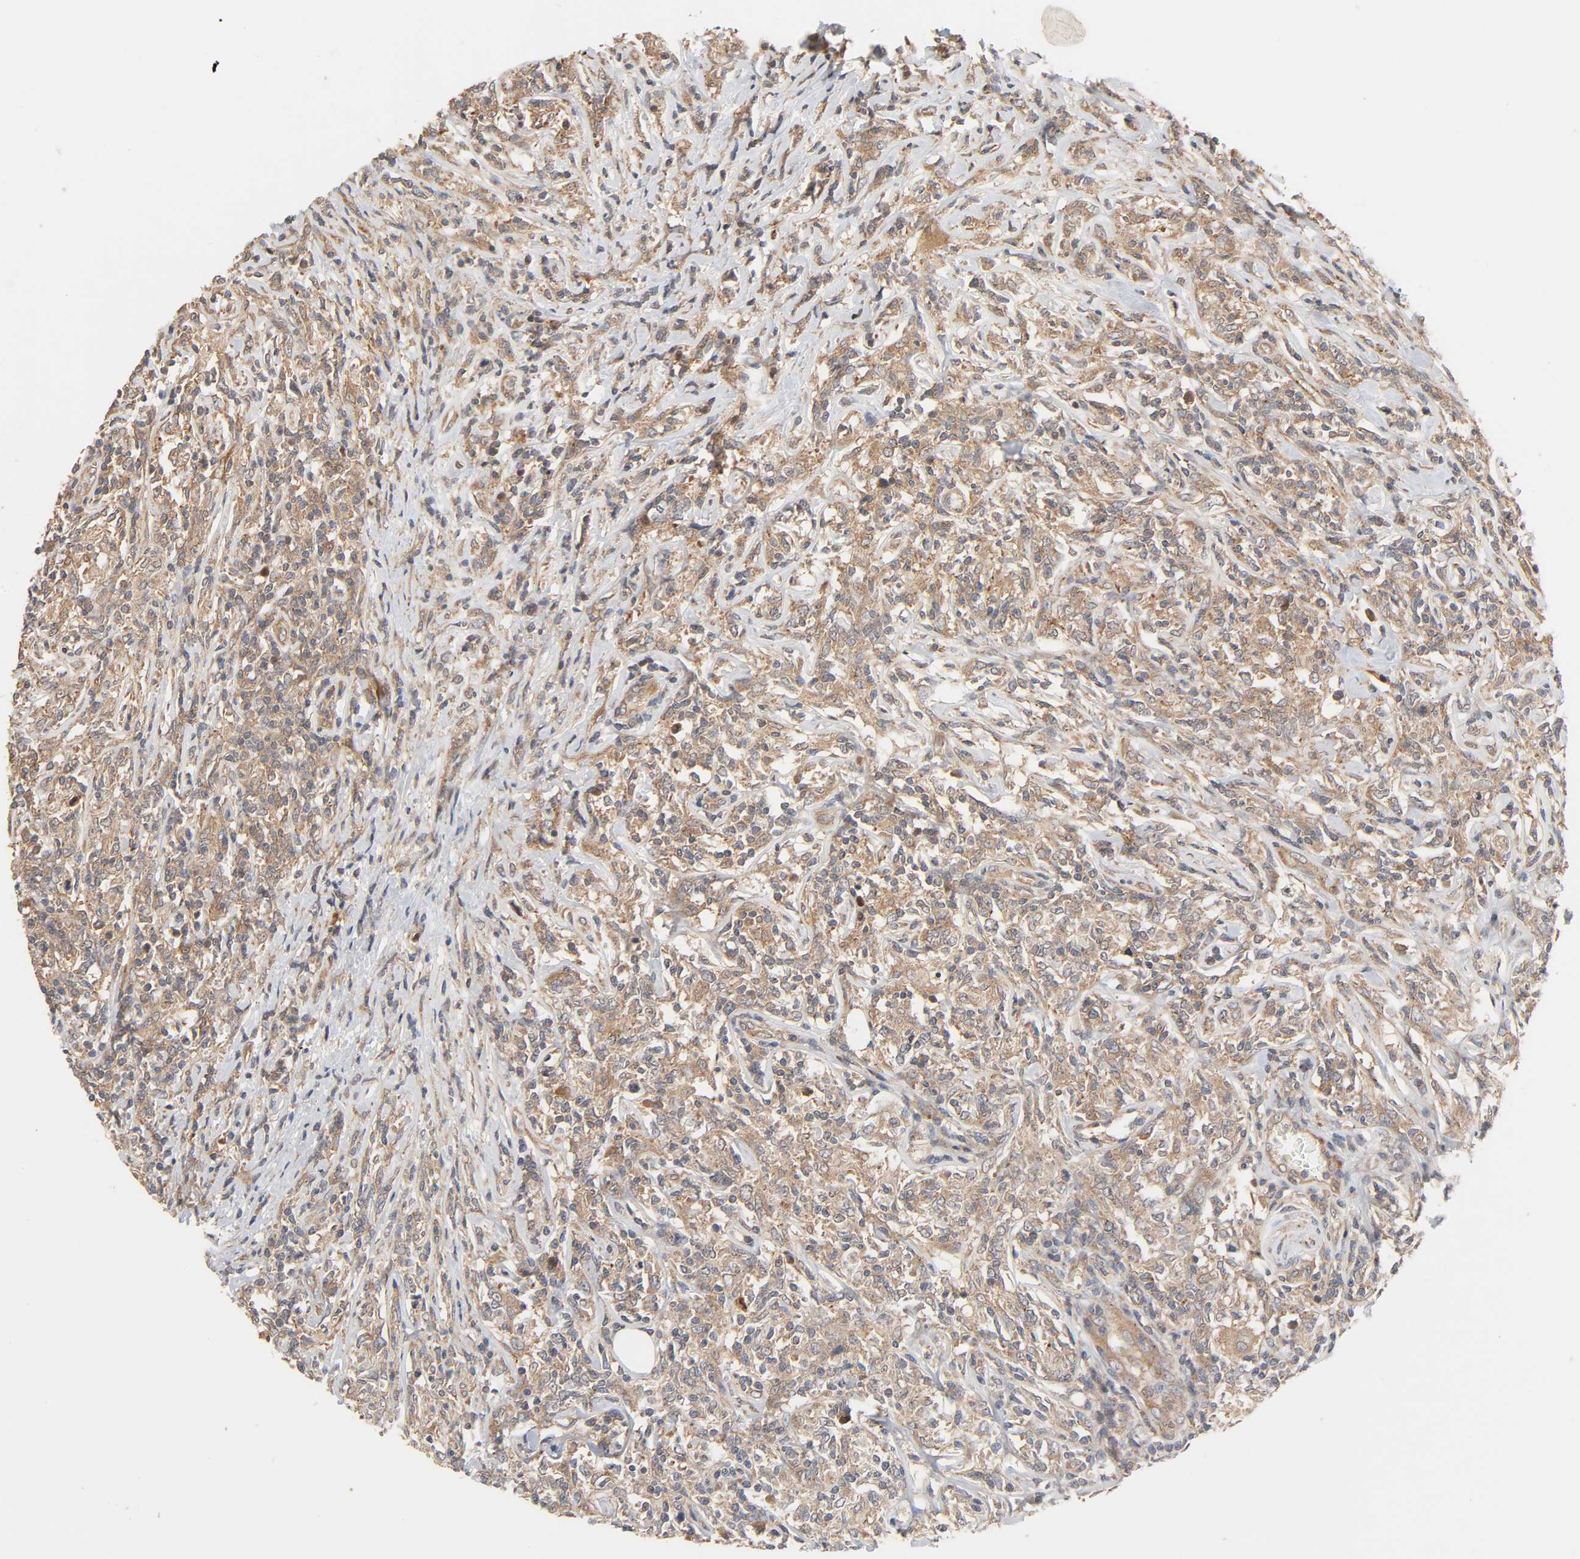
{"staining": {"intensity": "moderate", "quantity": ">75%", "location": "cytoplasmic/membranous"}, "tissue": "lymphoma", "cell_type": "Tumor cells", "image_type": "cancer", "snomed": [{"axis": "morphology", "description": "Malignant lymphoma, non-Hodgkin's type, High grade"}, {"axis": "topography", "description": "Lymph node"}], "caption": "A high-resolution histopathology image shows IHC staining of lymphoma, which shows moderate cytoplasmic/membranous positivity in approximately >75% of tumor cells.", "gene": "NEMF", "patient": {"sex": "female", "age": 84}}